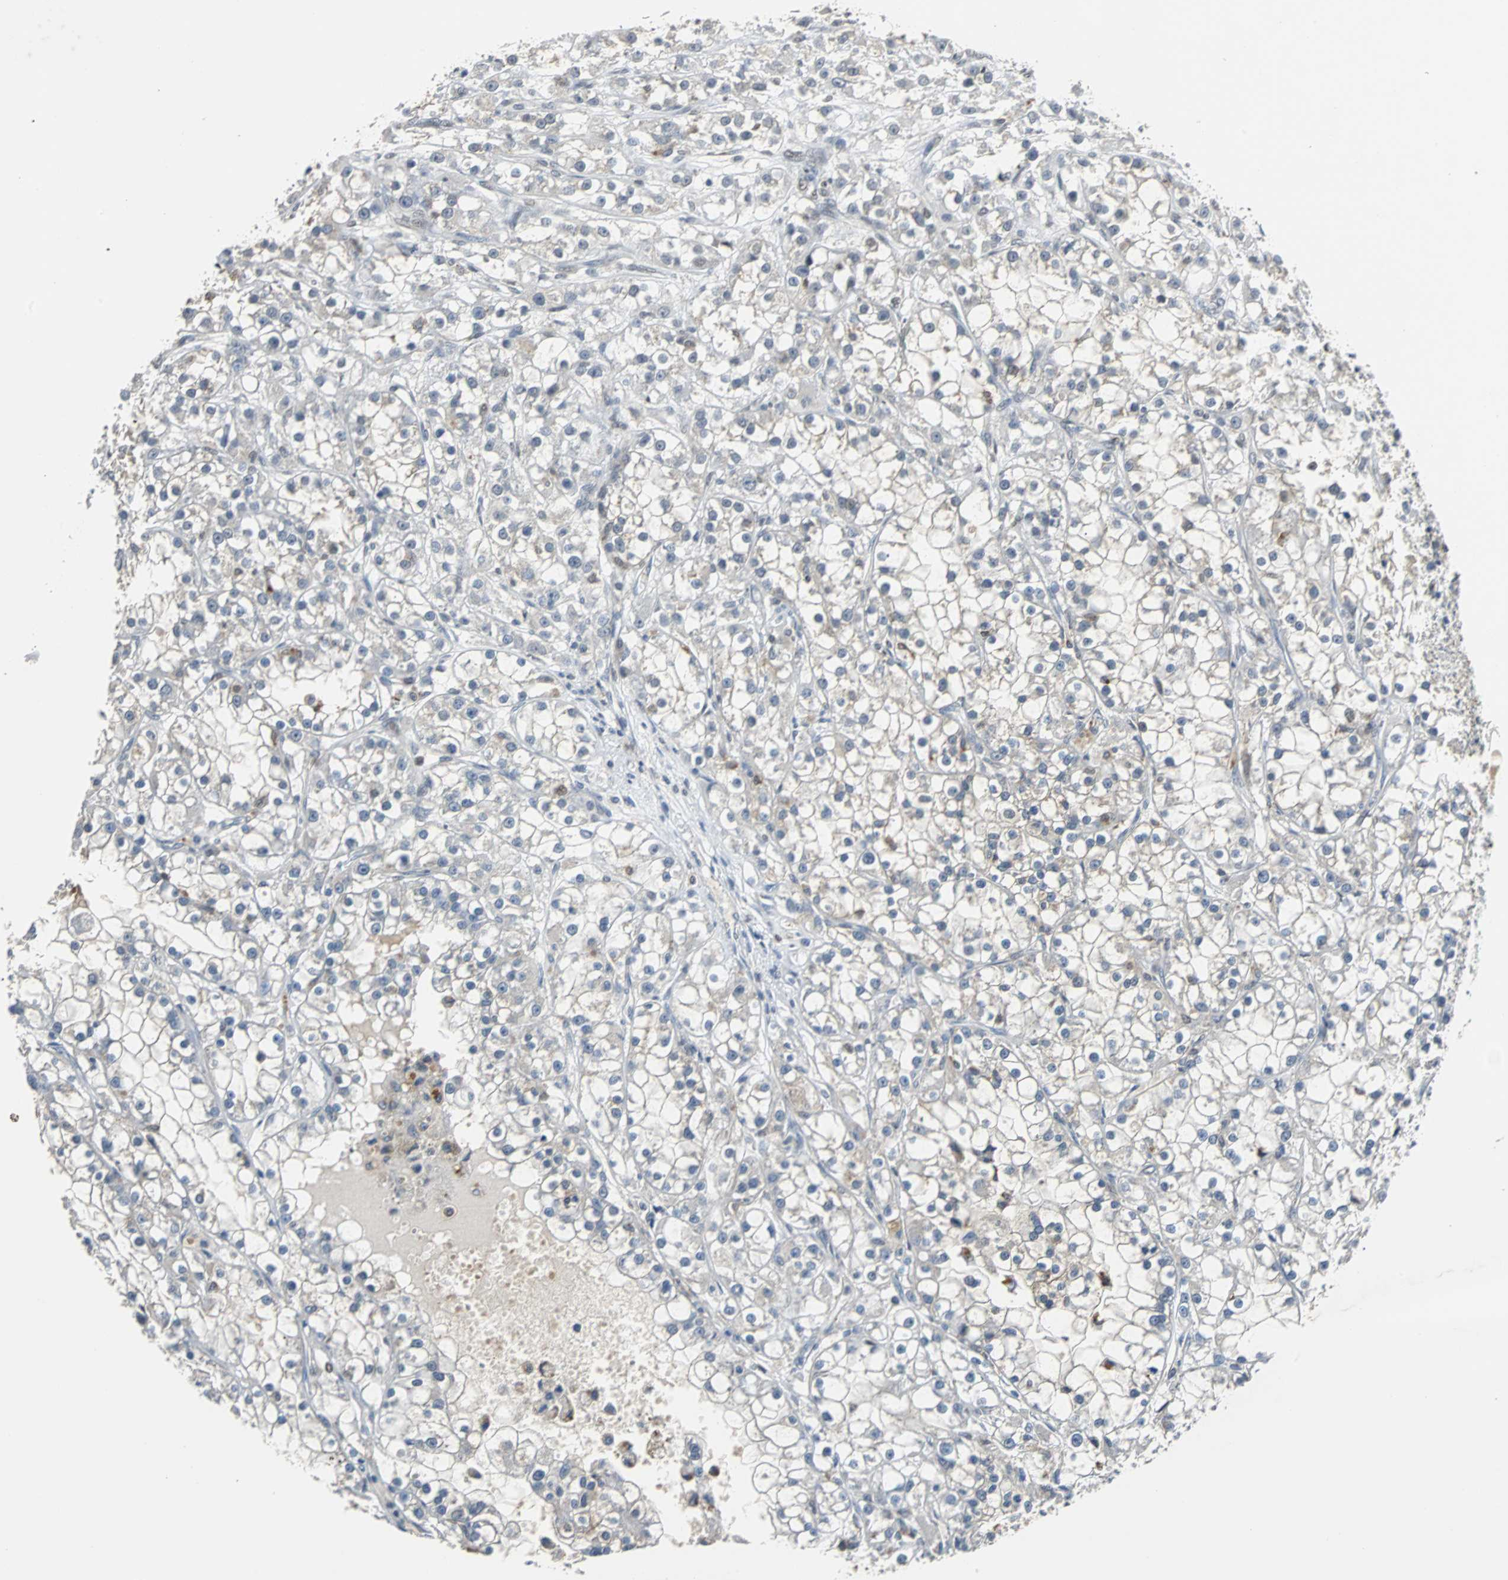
{"staining": {"intensity": "weak", "quantity": "<25%", "location": "cytoplasmic/membranous"}, "tissue": "renal cancer", "cell_type": "Tumor cells", "image_type": "cancer", "snomed": [{"axis": "morphology", "description": "Adenocarcinoma, NOS"}, {"axis": "topography", "description": "Kidney"}], "caption": "Immunohistochemical staining of renal cancer (adenocarcinoma) displays no significant positivity in tumor cells. (Brightfield microscopy of DAB IHC at high magnification).", "gene": "HLX", "patient": {"sex": "female", "age": 52}}